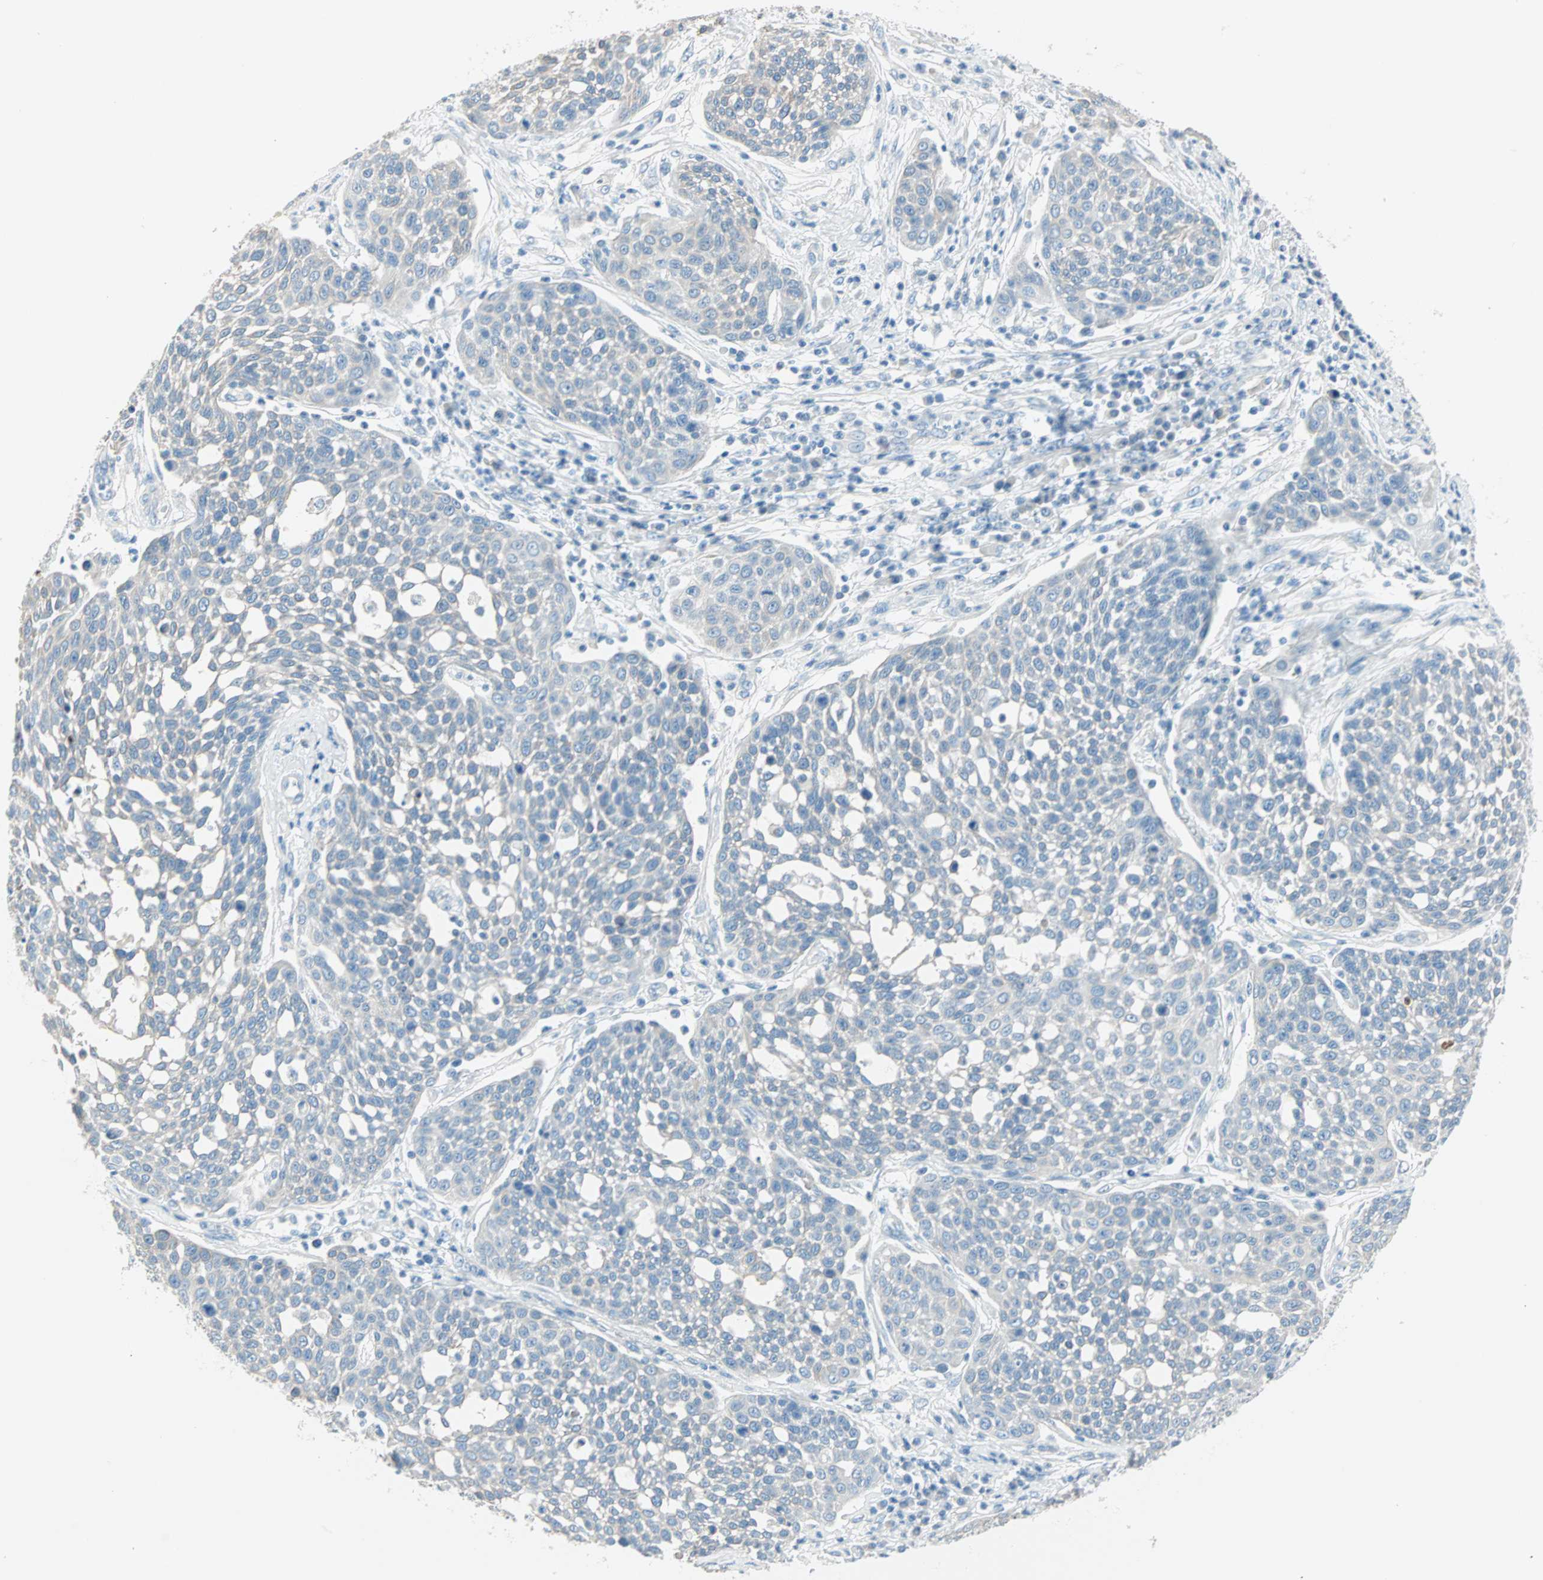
{"staining": {"intensity": "negative", "quantity": "none", "location": "none"}, "tissue": "cervical cancer", "cell_type": "Tumor cells", "image_type": "cancer", "snomed": [{"axis": "morphology", "description": "Squamous cell carcinoma, NOS"}, {"axis": "topography", "description": "Cervix"}], "caption": "Immunohistochemistry photomicrograph of squamous cell carcinoma (cervical) stained for a protein (brown), which shows no staining in tumor cells.", "gene": "SULT1C2", "patient": {"sex": "female", "age": 34}}